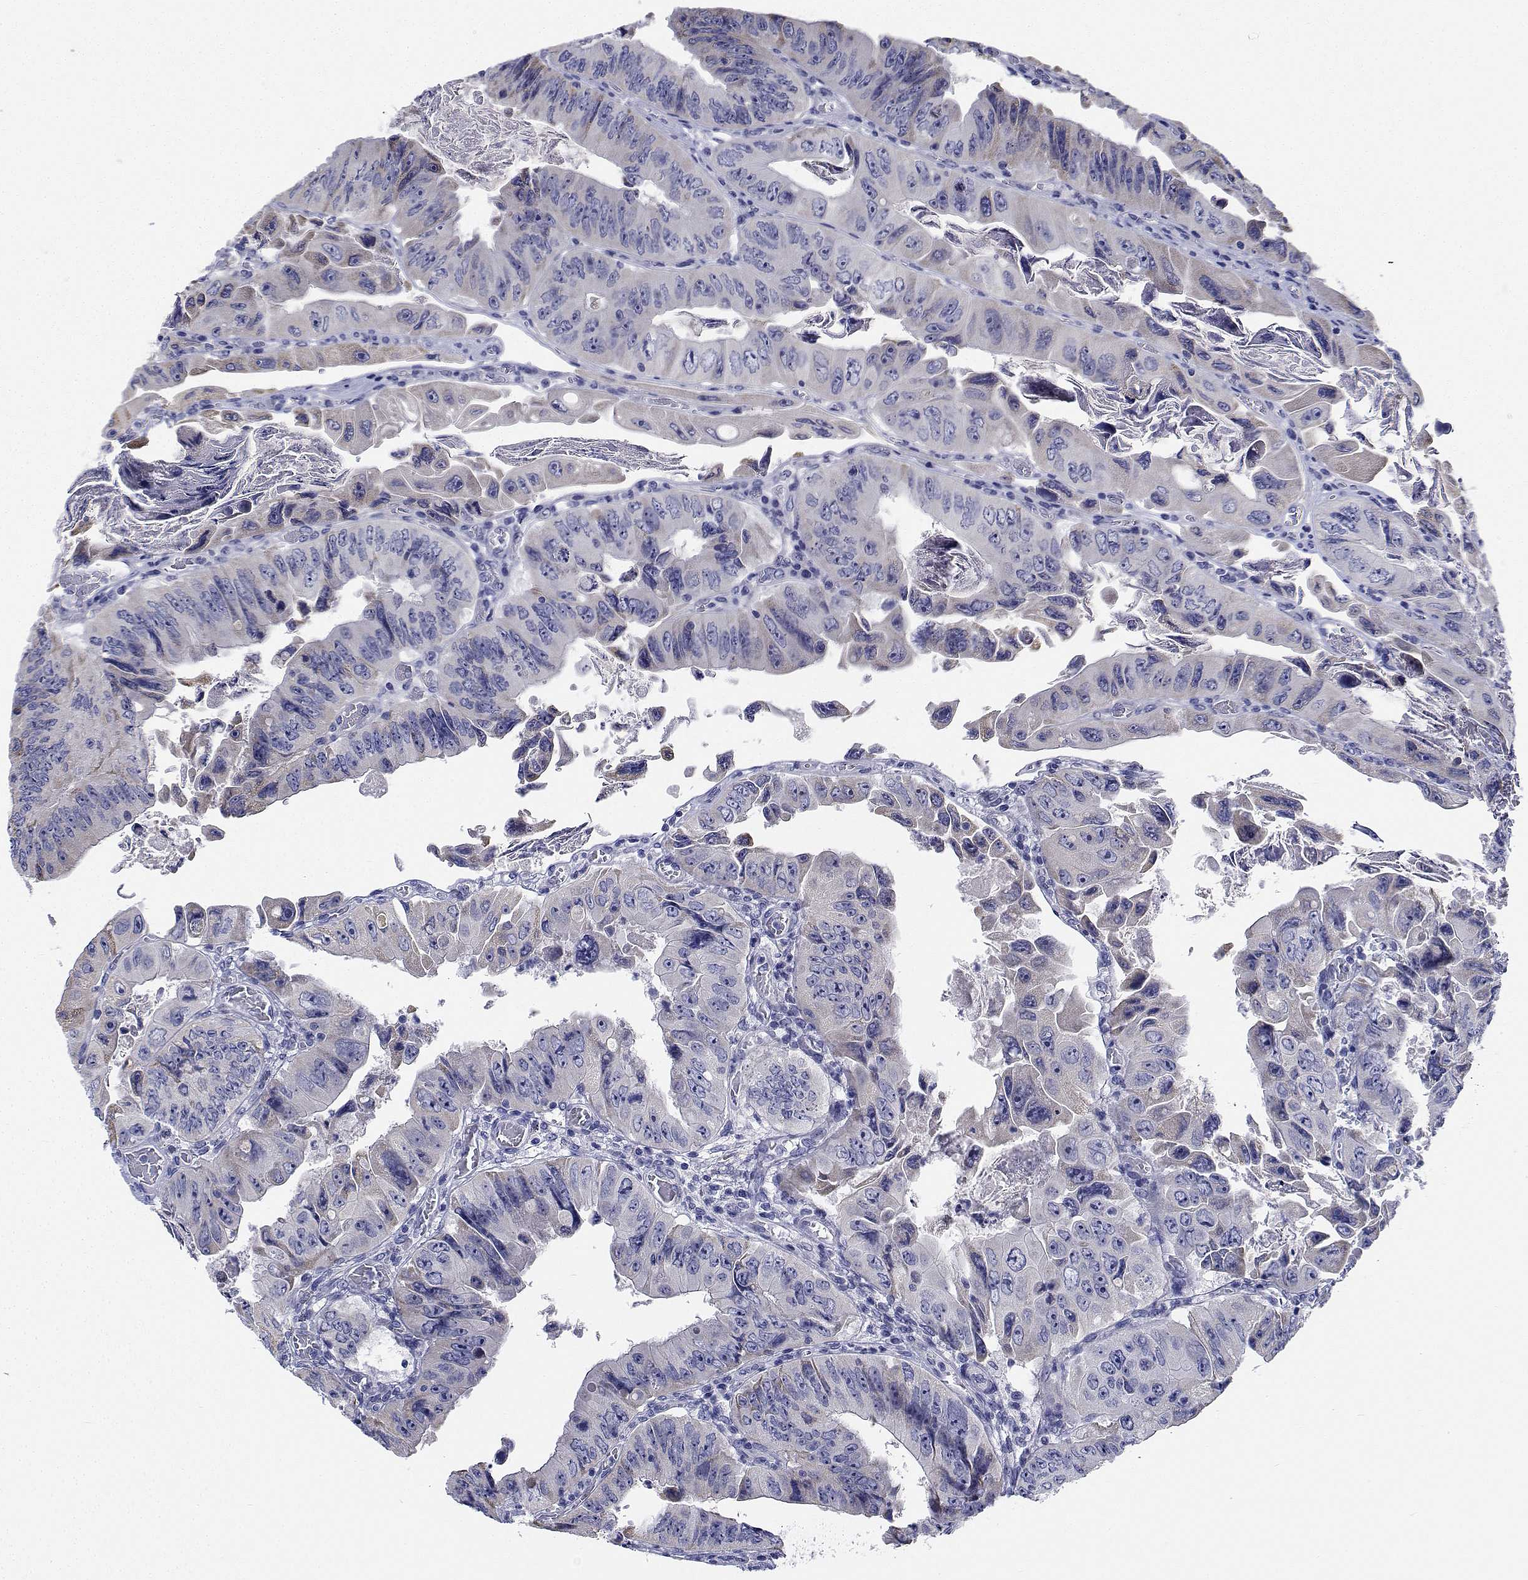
{"staining": {"intensity": "negative", "quantity": "none", "location": "none"}, "tissue": "colorectal cancer", "cell_type": "Tumor cells", "image_type": "cancer", "snomed": [{"axis": "morphology", "description": "Adenocarcinoma, NOS"}, {"axis": "topography", "description": "Colon"}], "caption": "Colorectal cancer (adenocarcinoma) was stained to show a protein in brown. There is no significant expression in tumor cells. (Immunohistochemistry, brightfield microscopy, high magnification).", "gene": "CDHR3", "patient": {"sex": "female", "age": 84}}